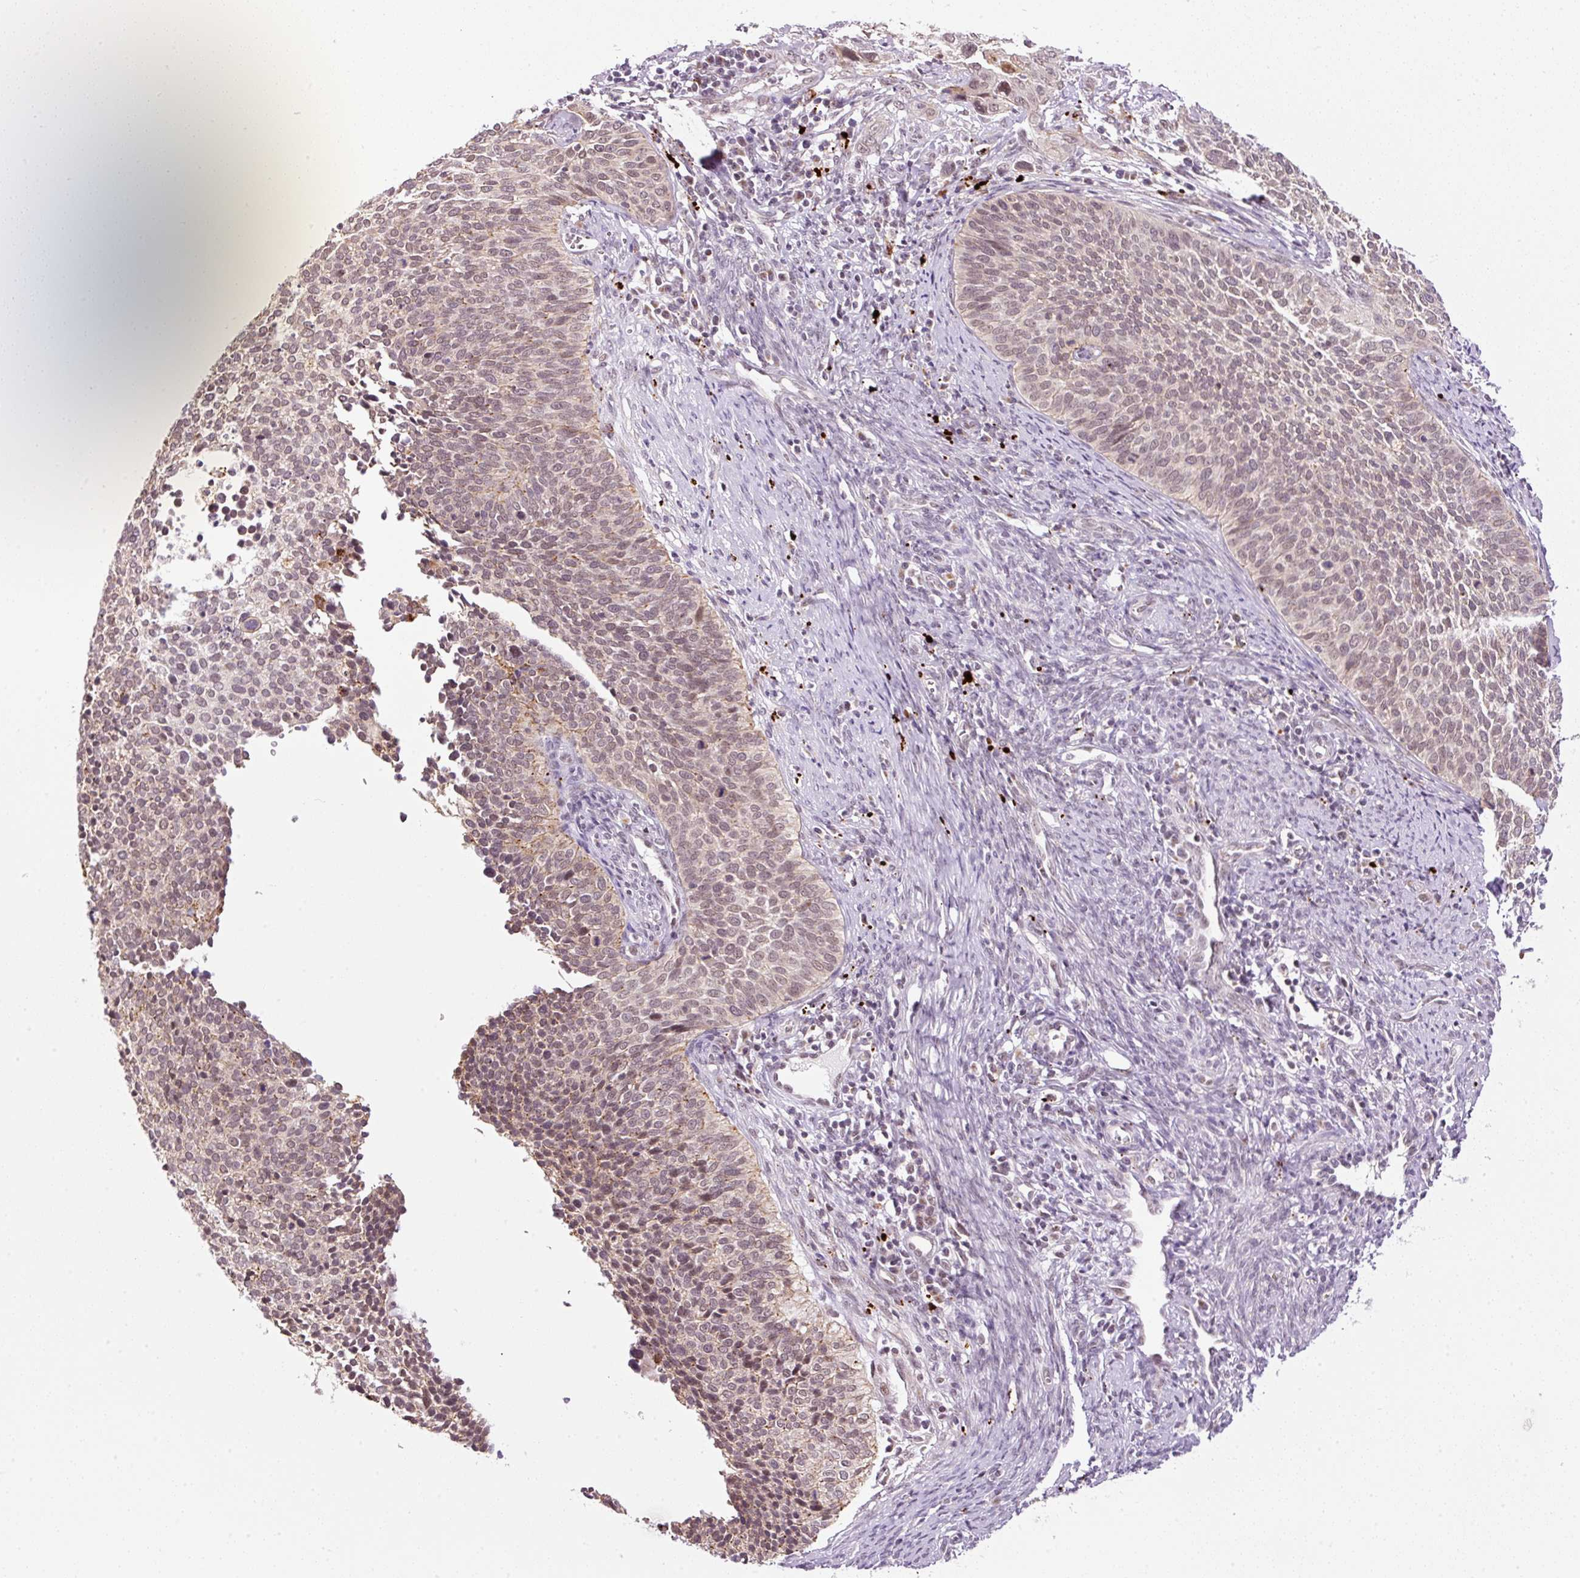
{"staining": {"intensity": "weak", "quantity": "25%-75%", "location": "cytoplasmic/membranous"}, "tissue": "cervical cancer", "cell_type": "Tumor cells", "image_type": "cancer", "snomed": [{"axis": "morphology", "description": "Squamous cell carcinoma, NOS"}, {"axis": "topography", "description": "Cervix"}], "caption": "A photomicrograph of human squamous cell carcinoma (cervical) stained for a protein exhibits weak cytoplasmic/membranous brown staining in tumor cells. The staining was performed using DAB (3,3'-diaminobenzidine), with brown indicating positive protein expression. Nuclei are stained blue with hematoxylin.", "gene": "ZNF639", "patient": {"sex": "female", "age": 34}}